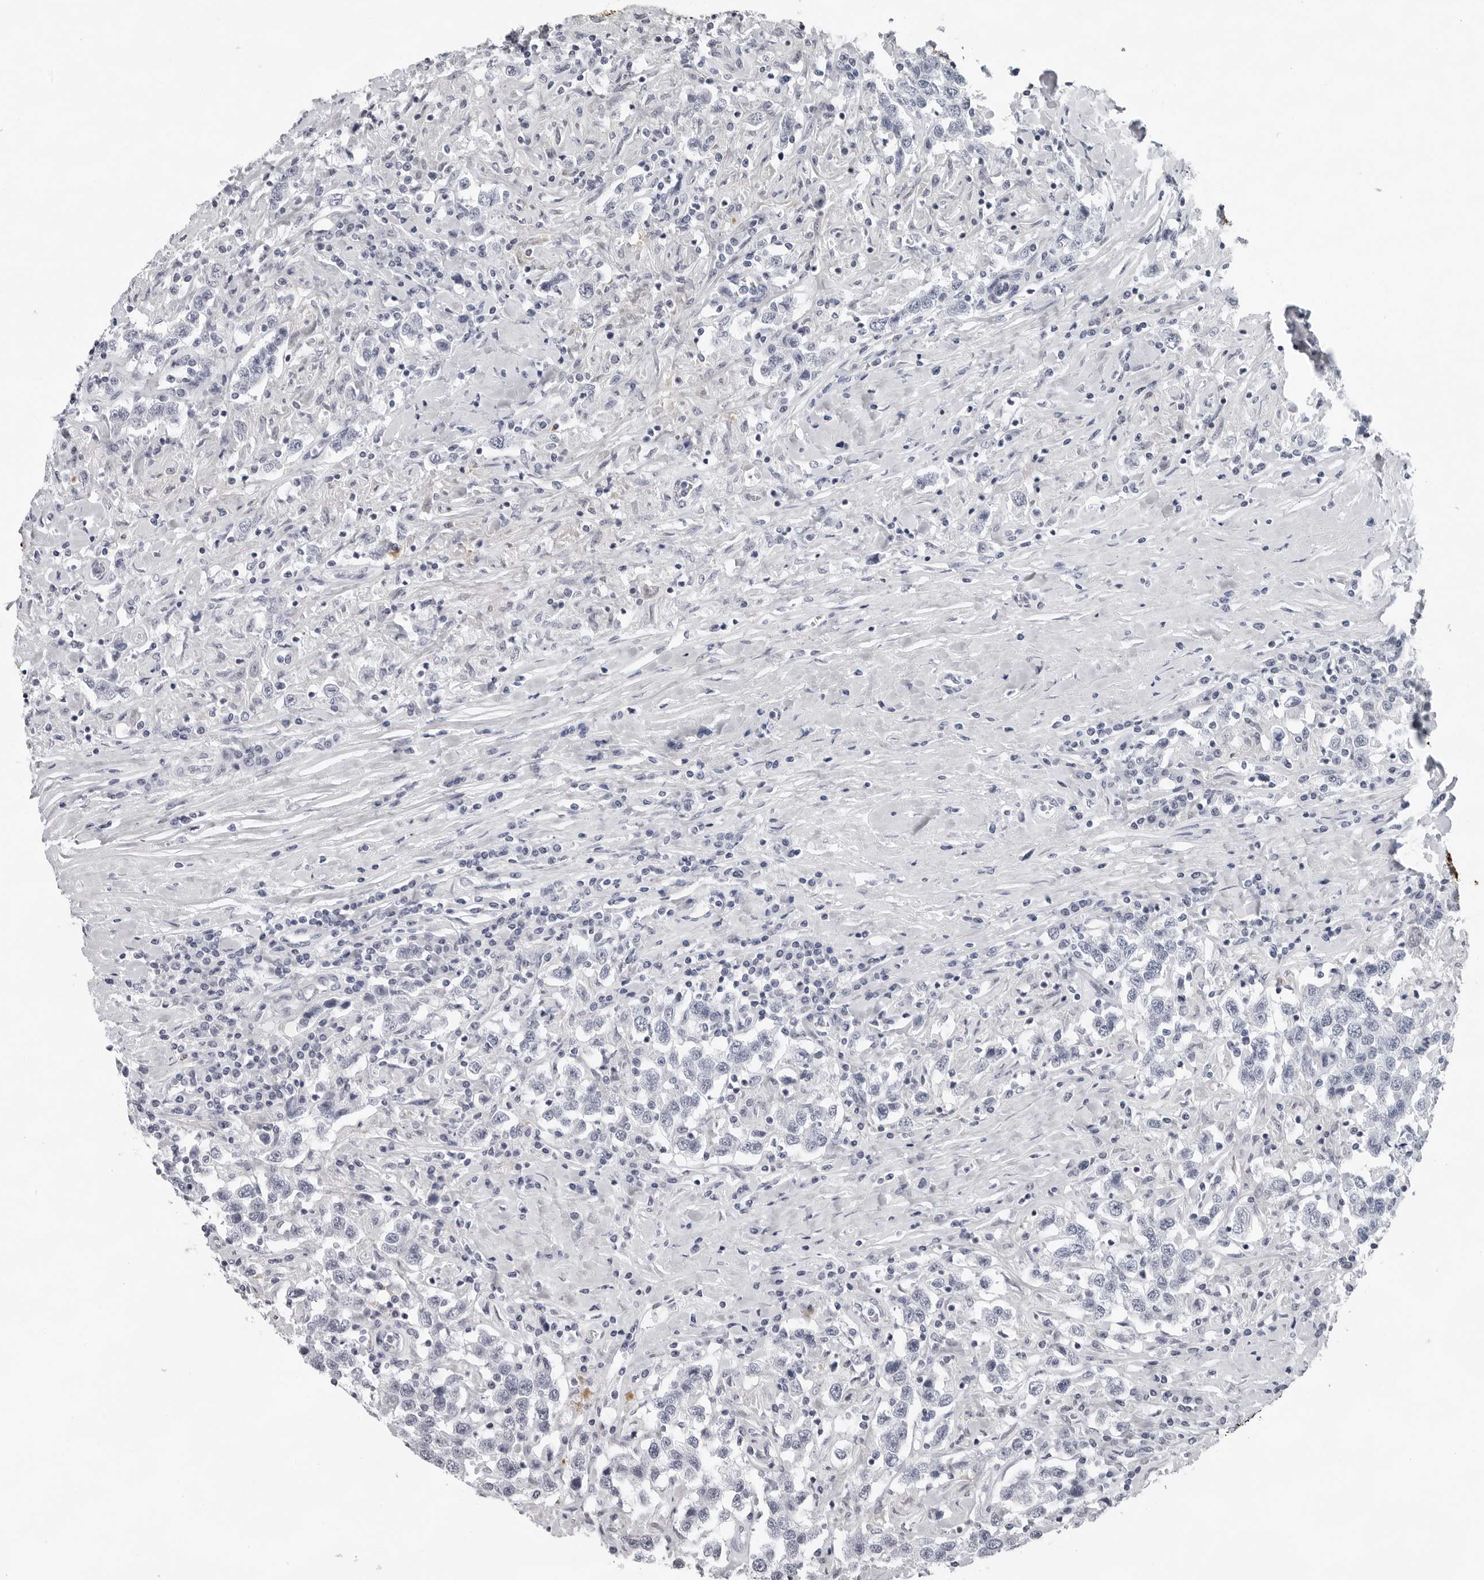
{"staining": {"intensity": "negative", "quantity": "none", "location": "none"}, "tissue": "testis cancer", "cell_type": "Tumor cells", "image_type": "cancer", "snomed": [{"axis": "morphology", "description": "Seminoma, NOS"}, {"axis": "topography", "description": "Testis"}], "caption": "Micrograph shows no significant protein positivity in tumor cells of testis seminoma.", "gene": "CCDC28B", "patient": {"sex": "male", "age": 41}}